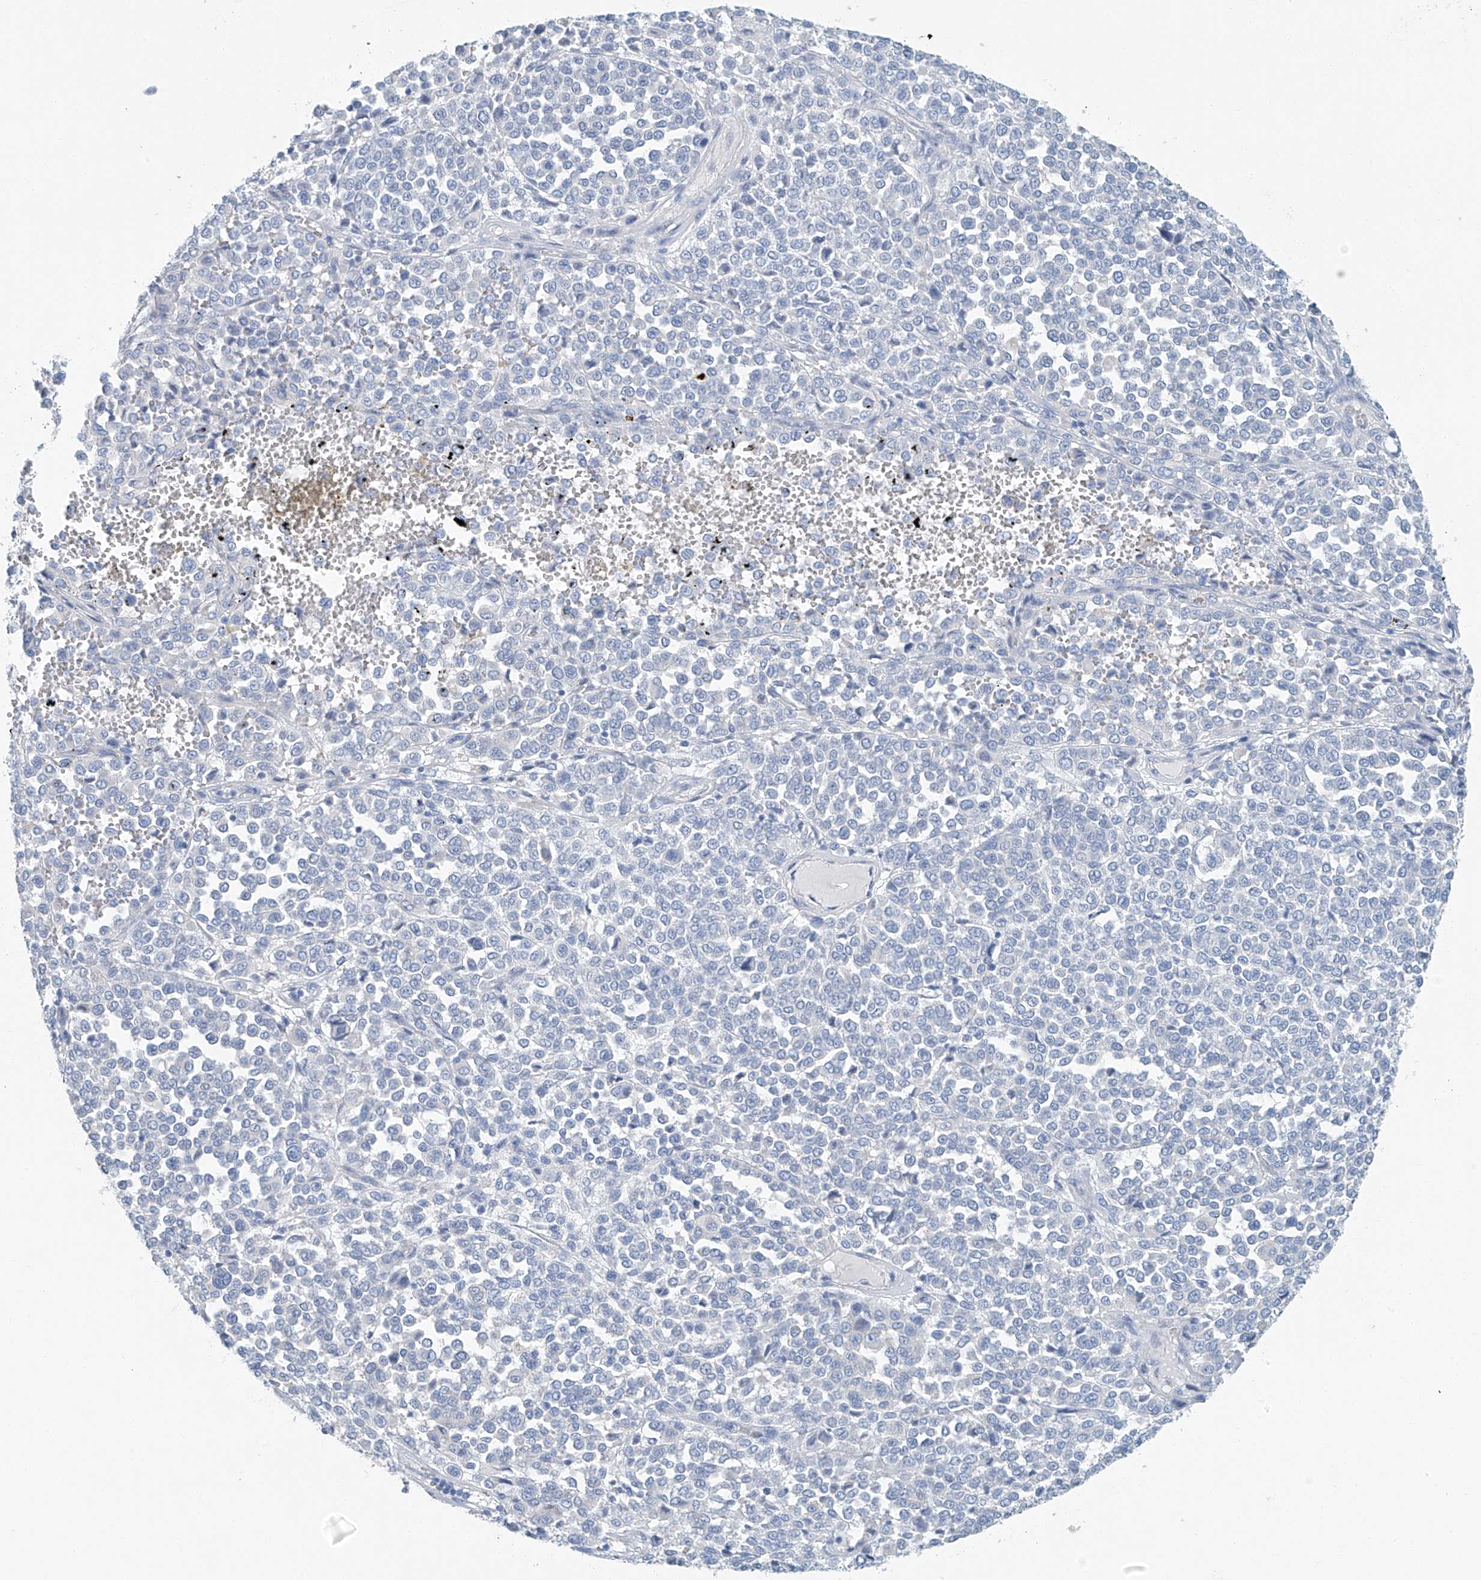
{"staining": {"intensity": "negative", "quantity": "none", "location": "none"}, "tissue": "melanoma", "cell_type": "Tumor cells", "image_type": "cancer", "snomed": [{"axis": "morphology", "description": "Malignant melanoma, Metastatic site"}, {"axis": "topography", "description": "Pancreas"}], "caption": "Photomicrograph shows no significant protein staining in tumor cells of melanoma. Nuclei are stained in blue.", "gene": "C1orf87", "patient": {"sex": "female", "age": 30}}